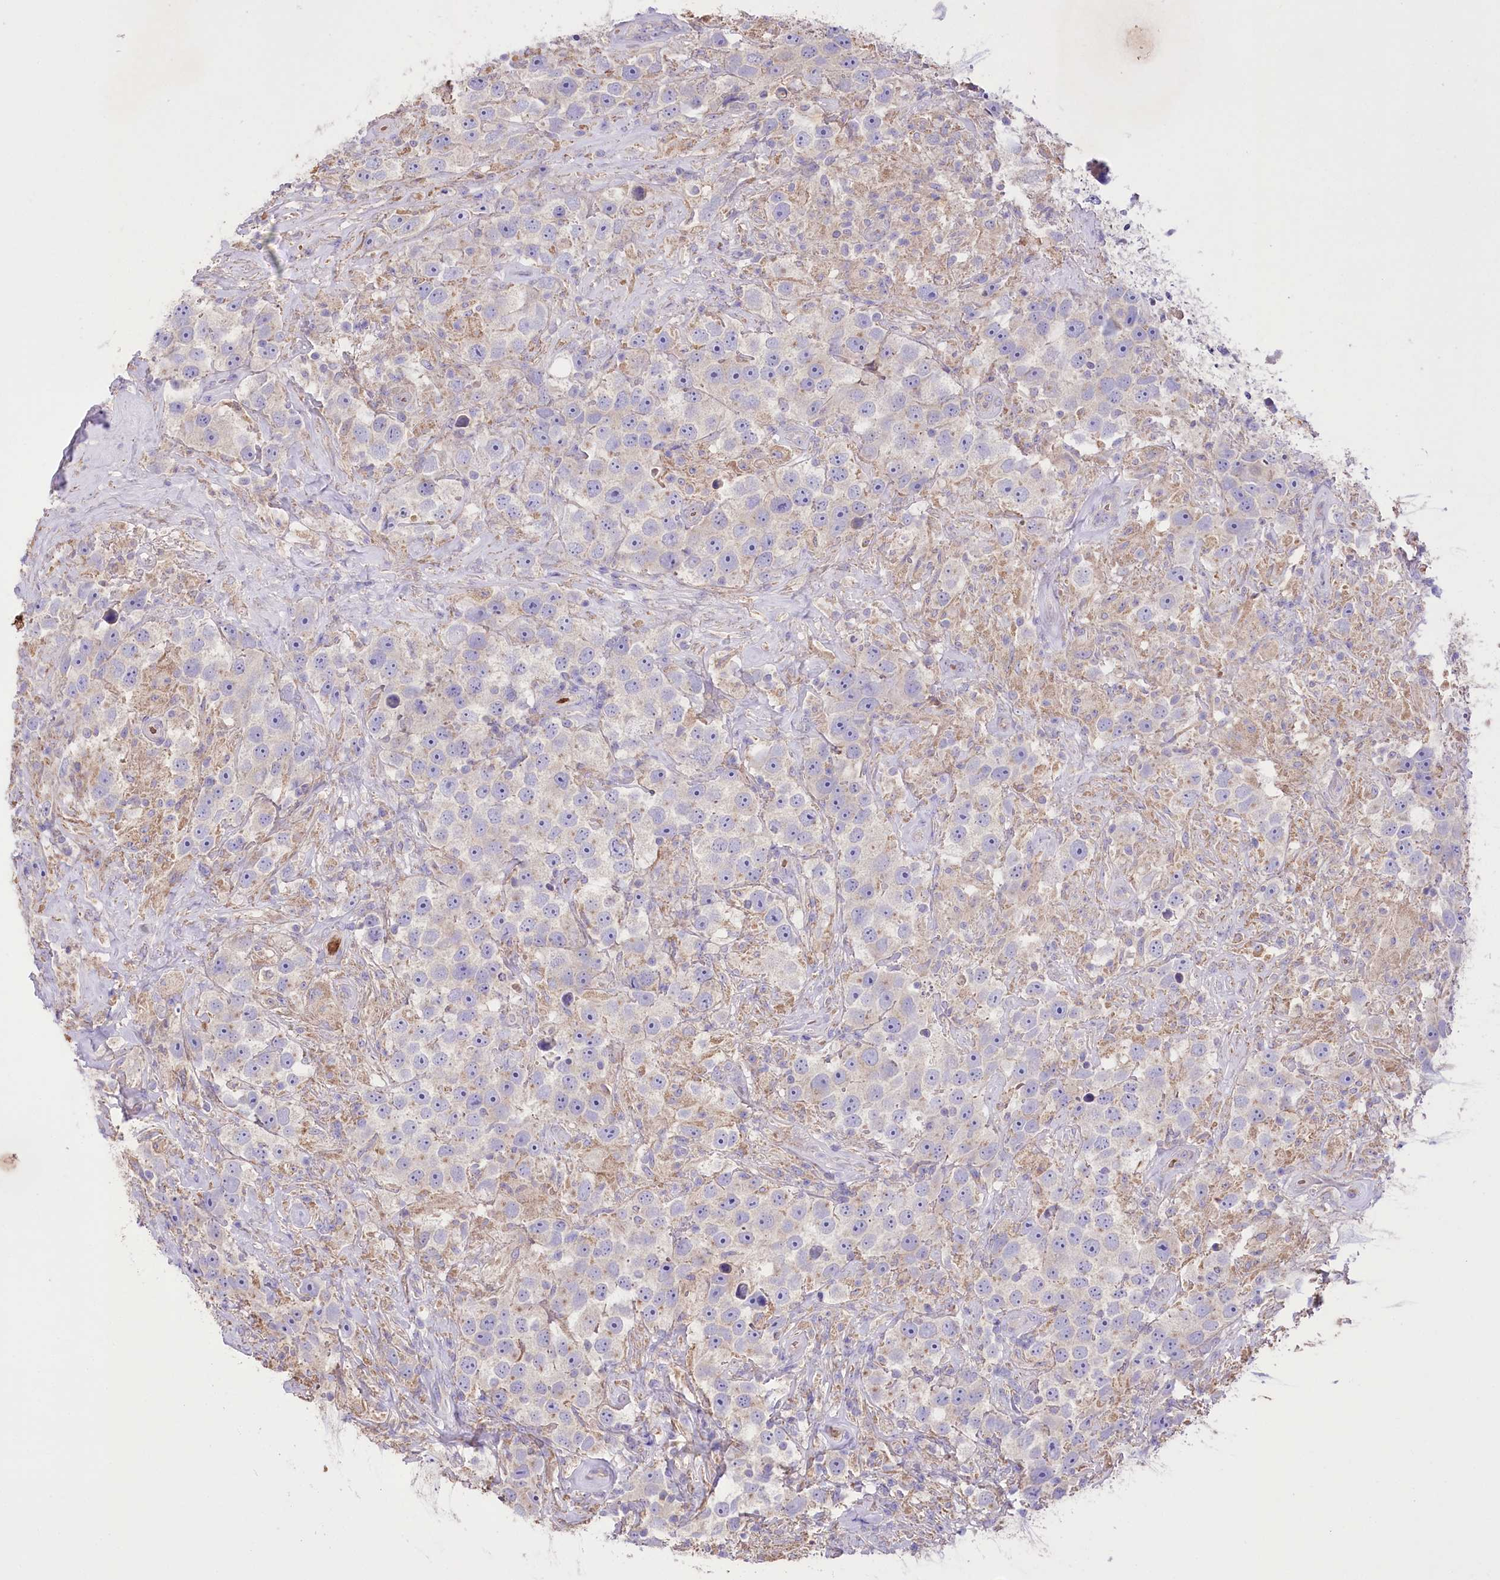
{"staining": {"intensity": "weak", "quantity": "<25%", "location": "cytoplasmic/membranous"}, "tissue": "testis cancer", "cell_type": "Tumor cells", "image_type": "cancer", "snomed": [{"axis": "morphology", "description": "Seminoma, NOS"}, {"axis": "topography", "description": "Testis"}], "caption": "Immunohistochemical staining of human testis cancer demonstrates no significant staining in tumor cells.", "gene": "PRSS53", "patient": {"sex": "male", "age": 49}}